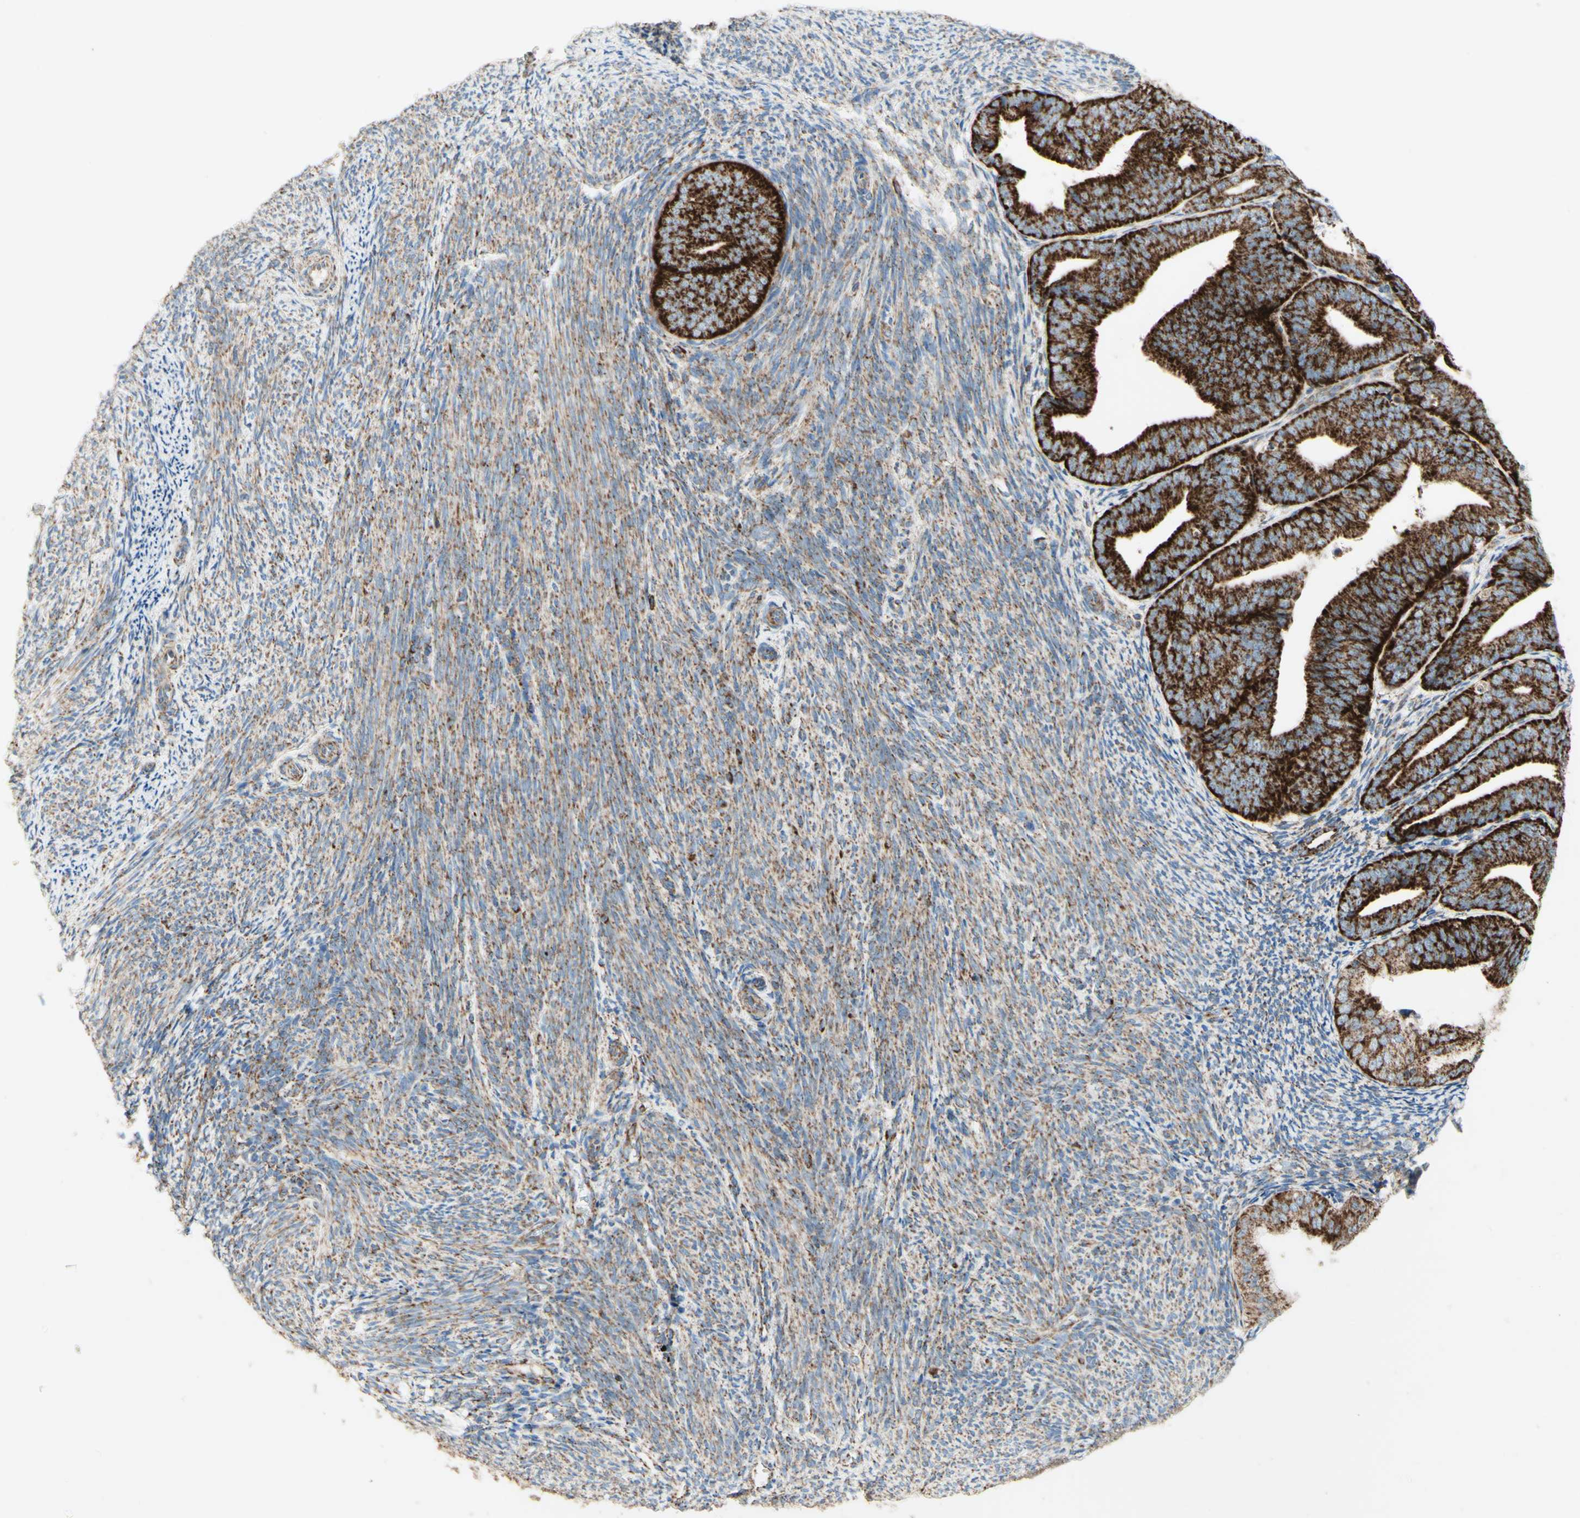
{"staining": {"intensity": "strong", "quantity": ">75%", "location": "cytoplasmic/membranous"}, "tissue": "endometrial cancer", "cell_type": "Tumor cells", "image_type": "cancer", "snomed": [{"axis": "morphology", "description": "Adenocarcinoma, NOS"}, {"axis": "topography", "description": "Endometrium"}], "caption": "A photomicrograph of endometrial cancer stained for a protein reveals strong cytoplasmic/membranous brown staining in tumor cells.", "gene": "ARMC10", "patient": {"sex": "female", "age": 63}}